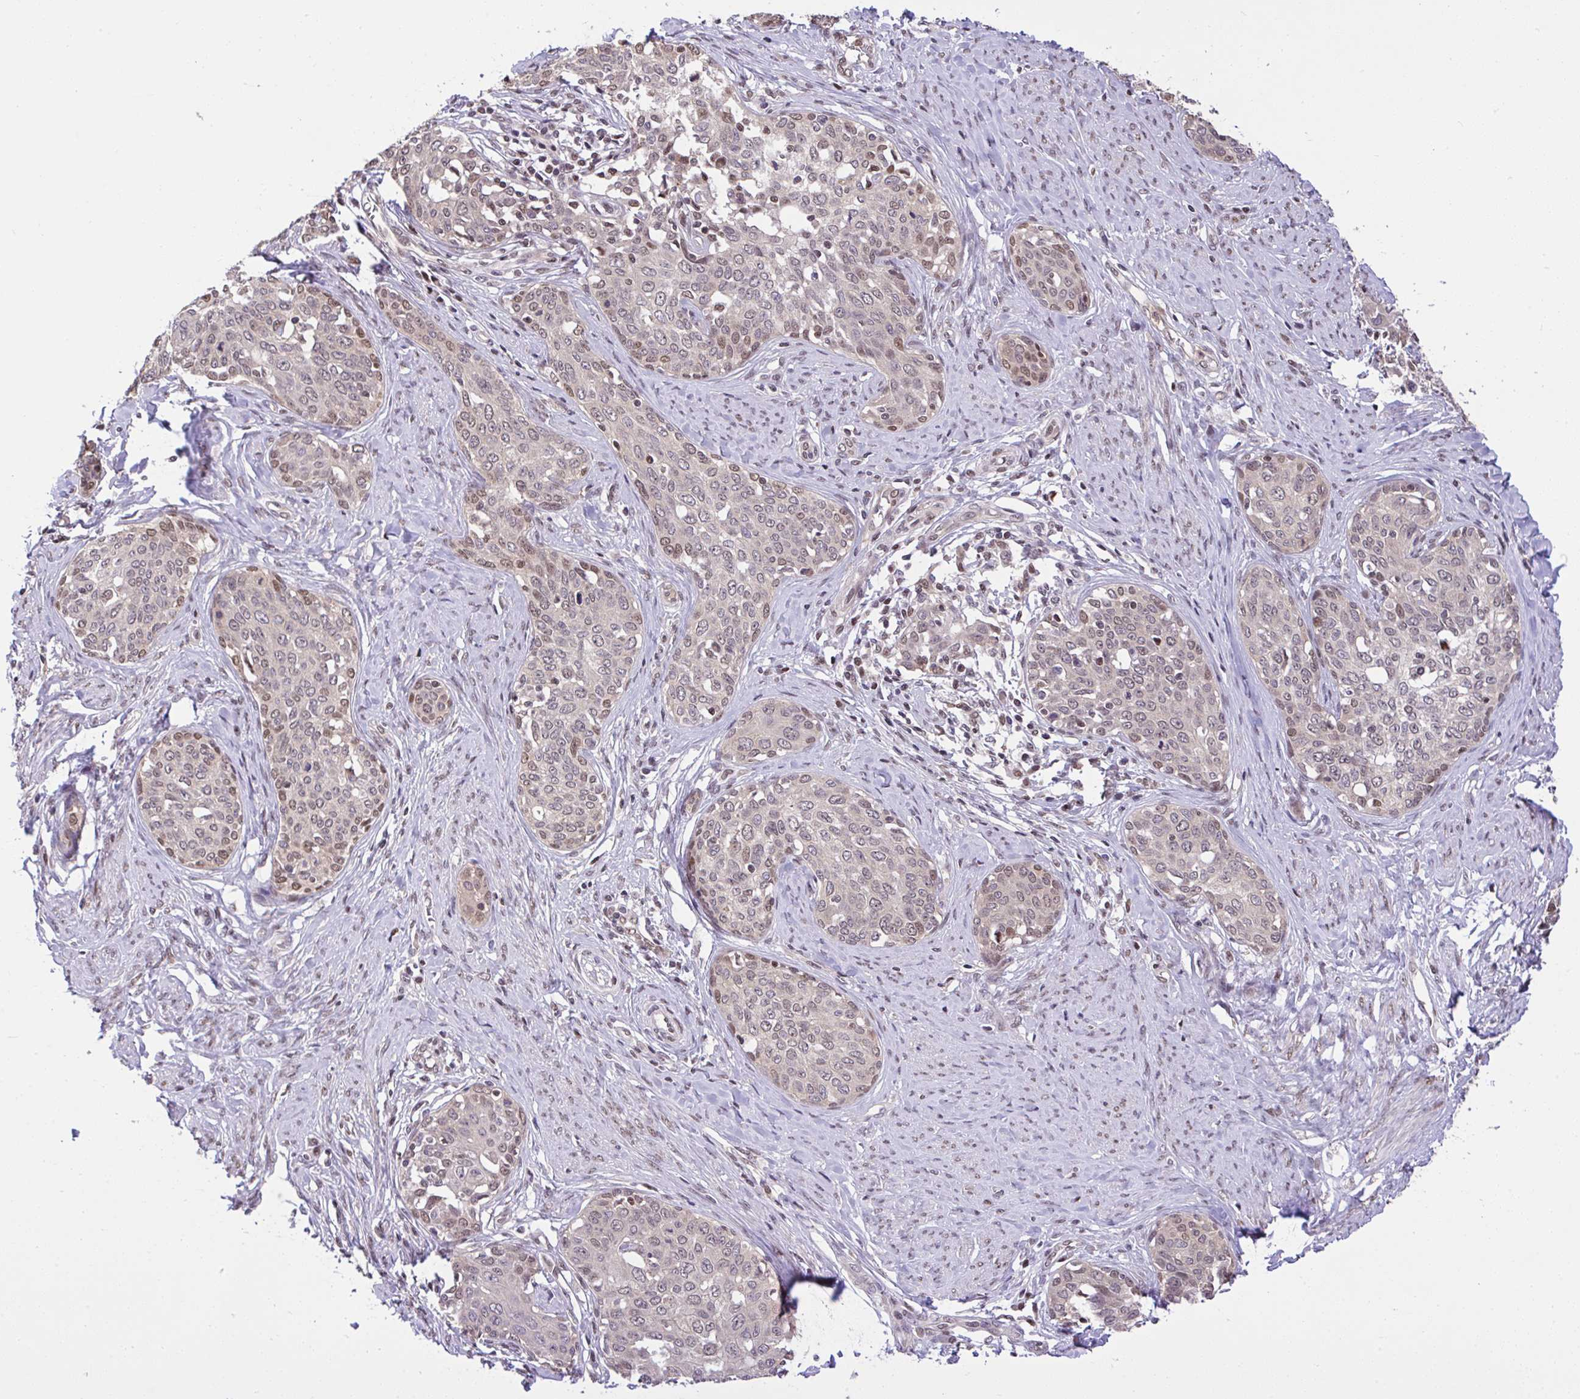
{"staining": {"intensity": "weak", "quantity": "25%-75%", "location": "nuclear"}, "tissue": "cervical cancer", "cell_type": "Tumor cells", "image_type": "cancer", "snomed": [{"axis": "morphology", "description": "Squamous cell carcinoma, NOS"}, {"axis": "morphology", "description": "Adenocarcinoma, NOS"}, {"axis": "topography", "description": "Cervix"}], "caption": "There is low levels of weak nuclear staining in tumor cells of cervical cancer, as demonstrated by immunohistochemical staining (brown color).", "gene": "GLIS3", "patient": {"sex": "female", "age": 52}}